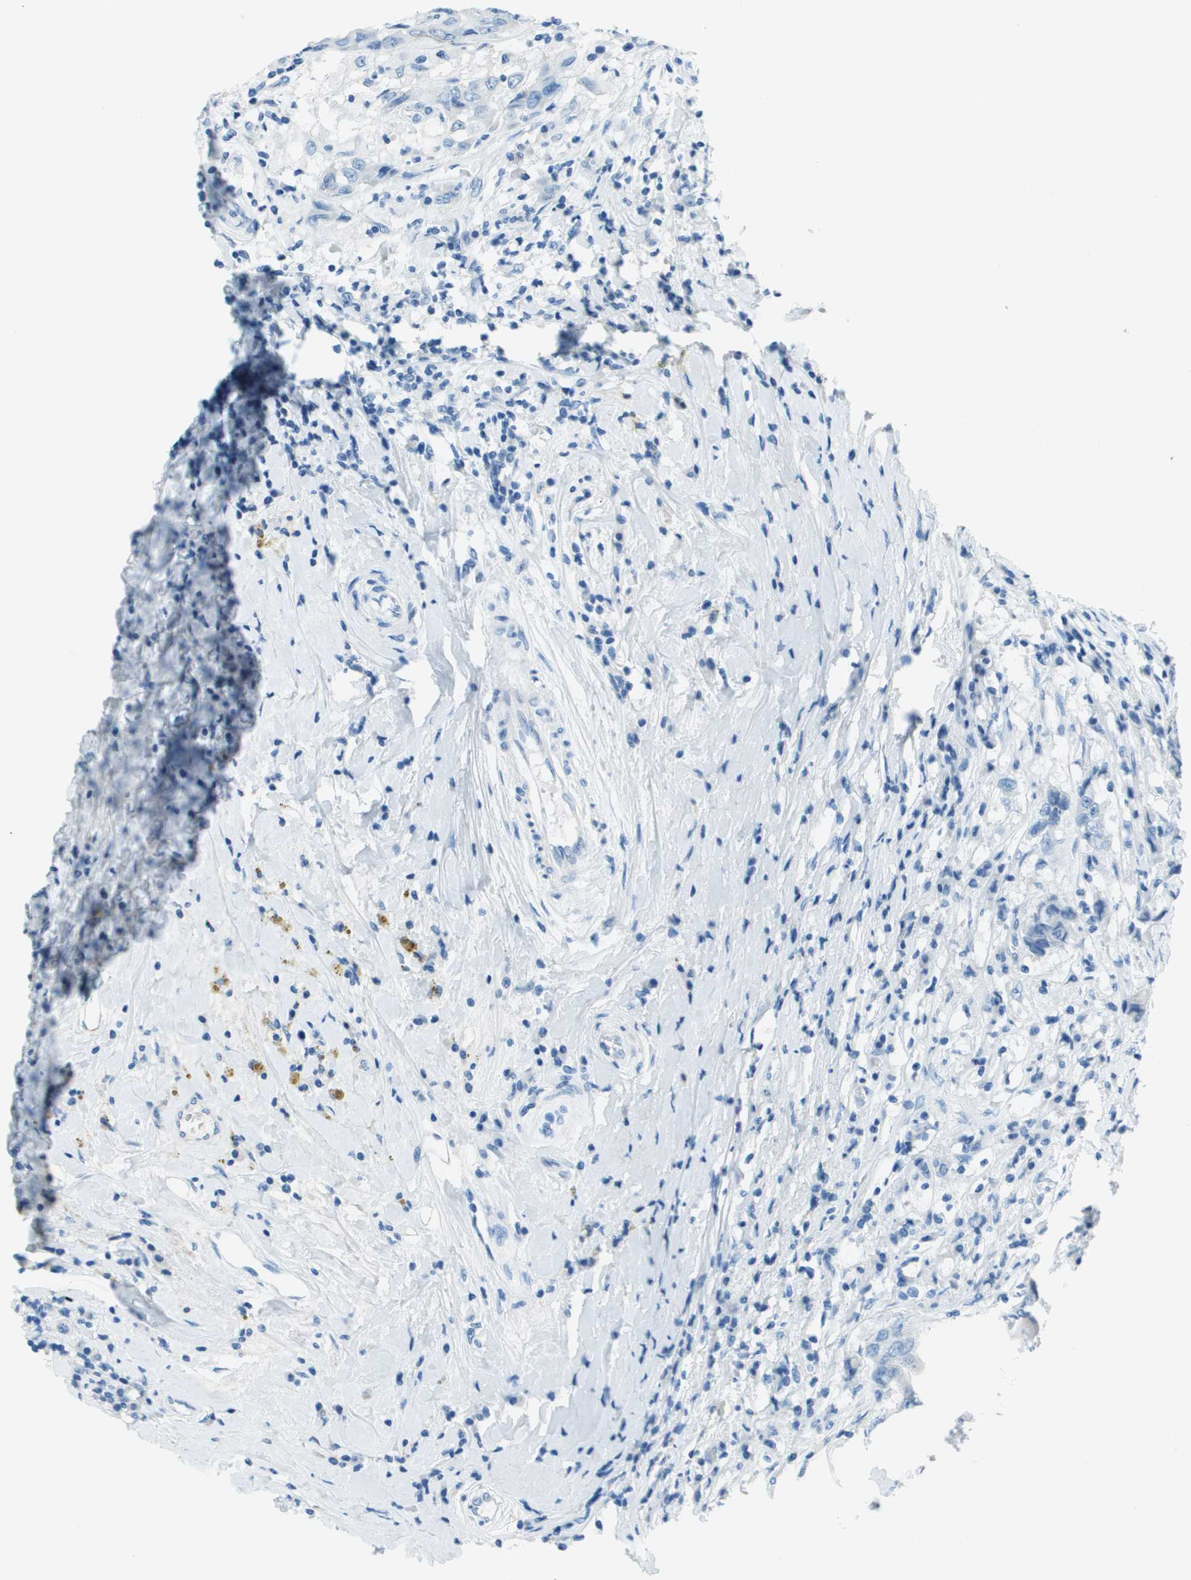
{"staining": {"intensity": "negative", "quantity": "none", "location": "none"}, "tissue": "breast cancer", "cell_type": "Tumor cells", "image_type": "cancer", "snomed": [{"axis": "morphology", "description": "Duct carcinoma"}, {"axis": "topography", "description": "Breast"}], "caption": "Immunohistochemical staining of human breast cancer shows no significant staining in tumor cells. (Brightfield microscopy of DAB IHC at high magnification).", "gene": "SLC16A10", "patient": {"sex": "female", "age": 27}}